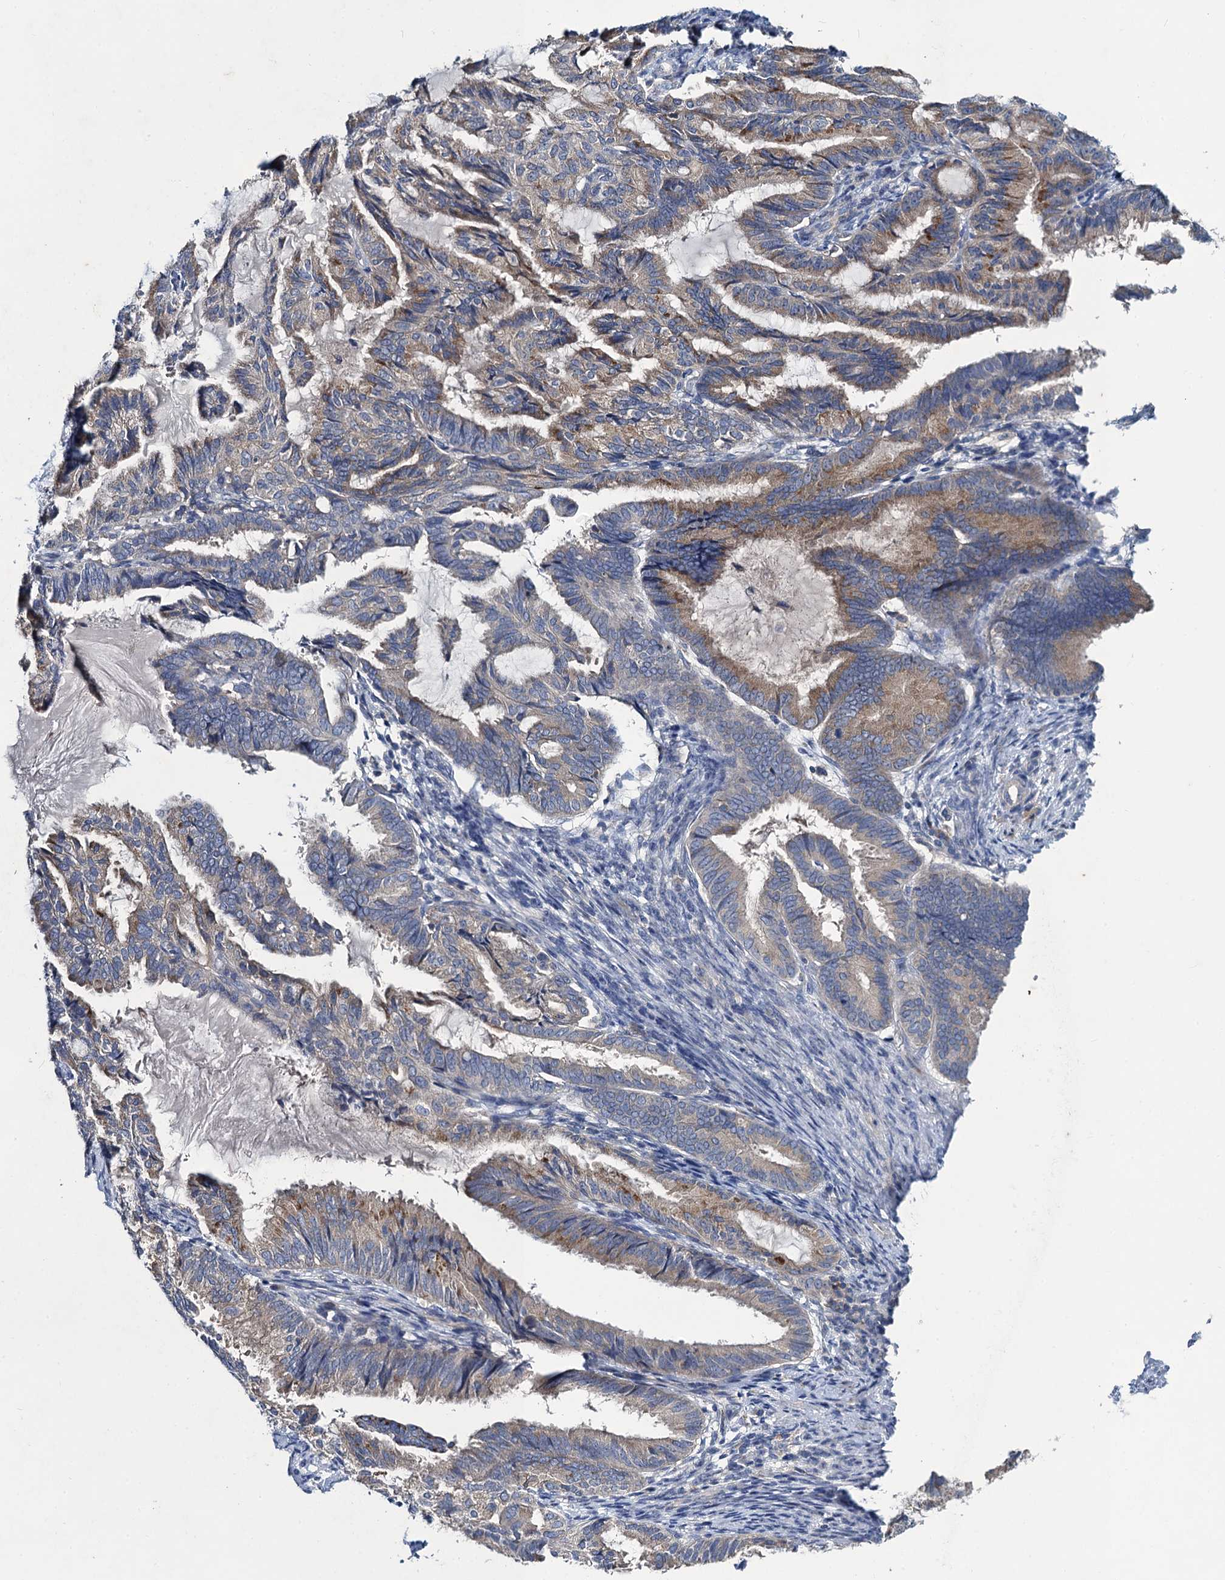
{"staining": {"intensity": "moderate", "quantity": "25%-75%", "location": "cytoplasmic/membranous"}, "tissue": "endometrial cancer", "cell_type": "Tumor cells", "image_type": "cancer", "snomed": [{"axis": "morphology", "description": "Adenocarcinoma, NOS"}, {"axis": "topography", "description": "Endometrium"}], "caption": "Adenocarcinoma (endometrial) stained with DAB (3,3'-diaminobenzidine) immunohistochemistry exhibits medium levels of moderate cytoplasmic/membranous expression in approximately 25%-75% of tumor cells.", "gene": "SNAP29", "patient": {"sex": "female", "age": 86}}